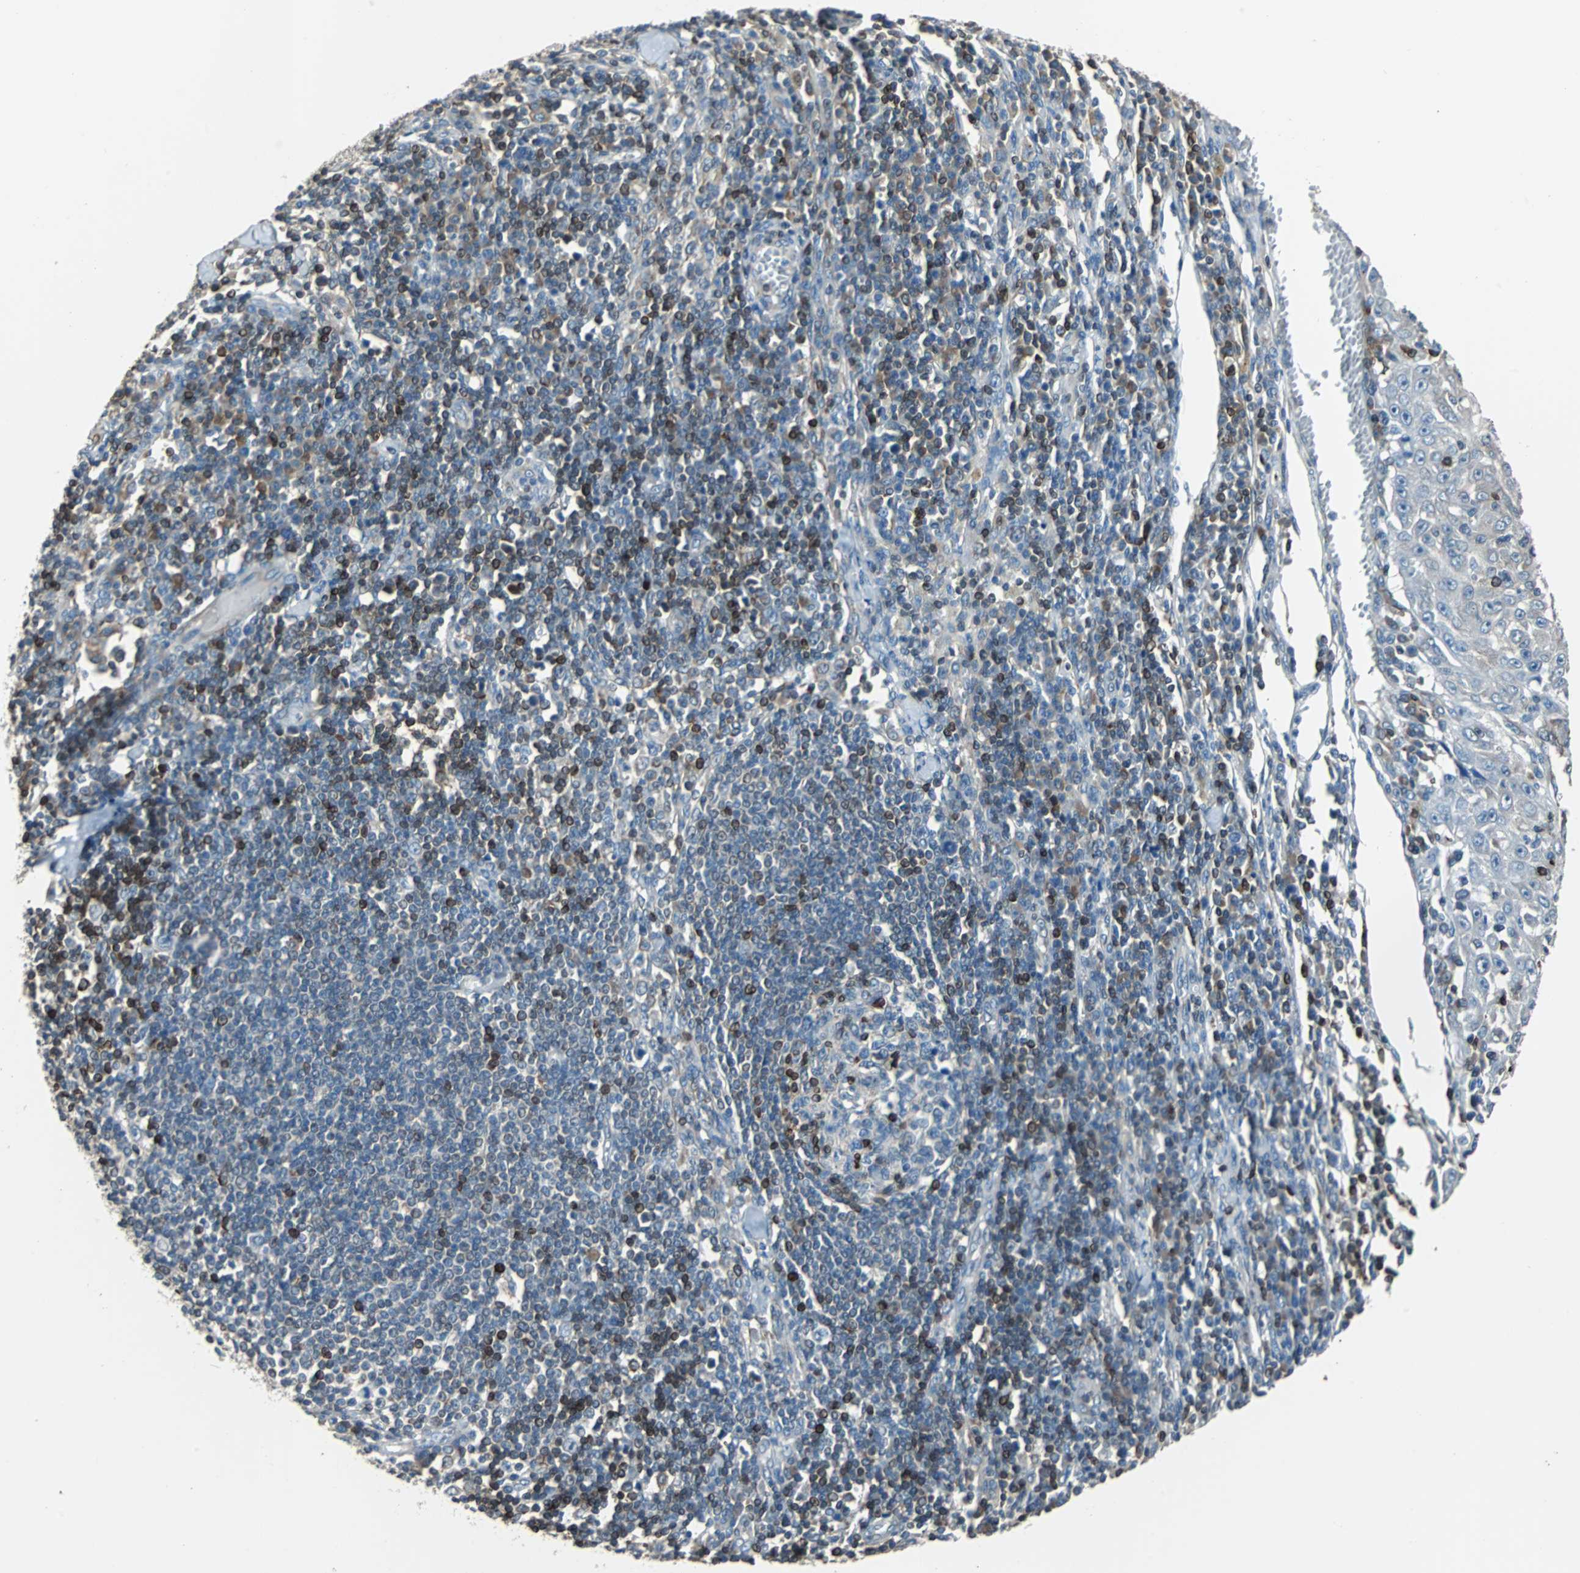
{"staining": {"intensity": "negative", "quantity": "none", "location": "none"}, "tissue": "skin cancer", "cell_type": "Tumor cells", "image_type": "cancer", "snomed": [{"axis": "morphology", "description": "Squamous cell carcinoma, NOS"}, {"axis": "topography", "description": "Skin"}], "caption": "High power microscopy photomicrograph of an immunohistochemistry (IHC) image of skin cancer (squamous cell carcinoma), revealing no significant expression in tumor cells.", "gene": "PBXIP1", "patient": {"sex": "male", "age": 75}}